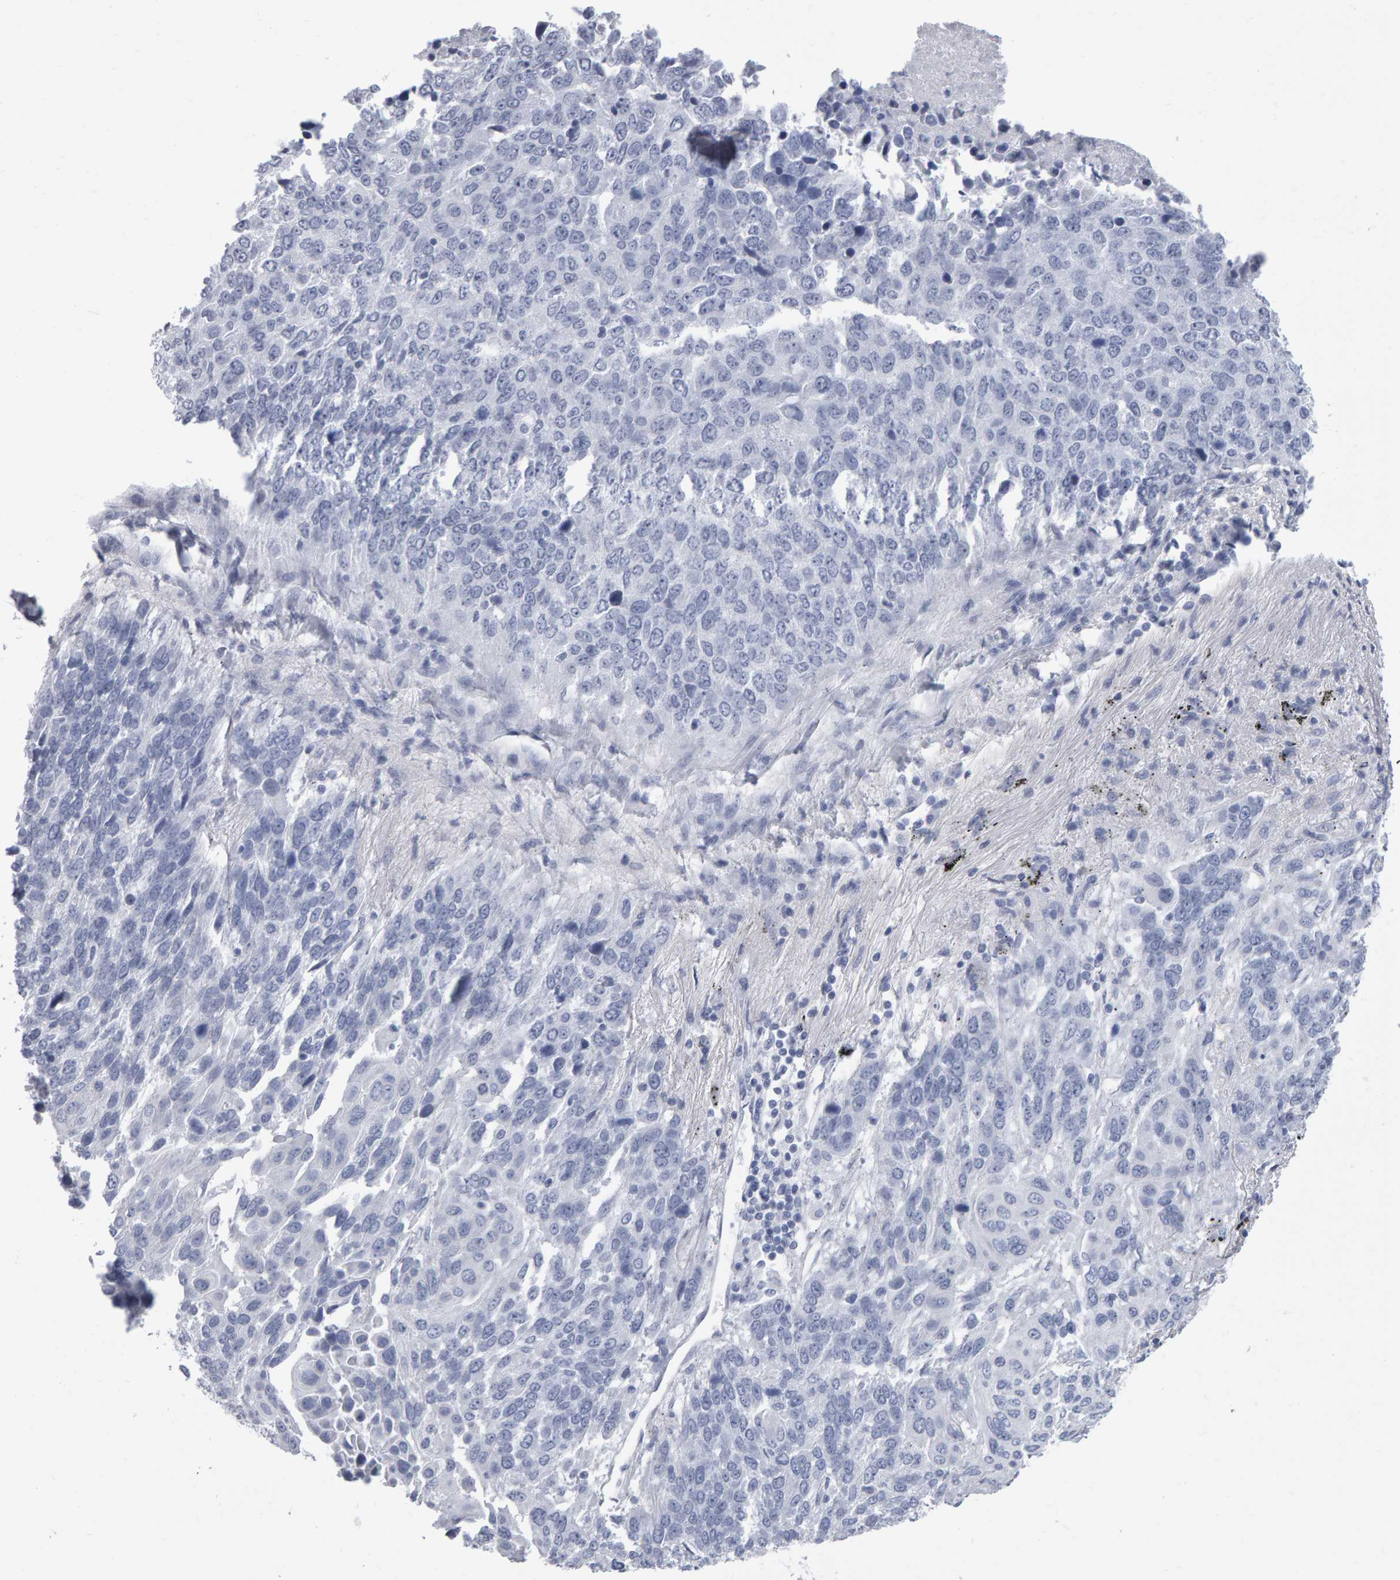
{"staining": {"intensity": "negative", "quantity": "none", "location": "none"}, "tissue": "lung cancer", "cell_type": "Tumor cells", "image_type": "cancer", "snomed": [{"axis": "morphology", "description": "Squamous cell carcinoma, NOS"}, {"axis": "topography", "description": "Lung"}], "caption": "Immunohistochemical staining of human lung cancer demonstrates no significant positivity in tumor cells.", "gene": "NCDN", "patient": {"sex": "male", "age": 66}}